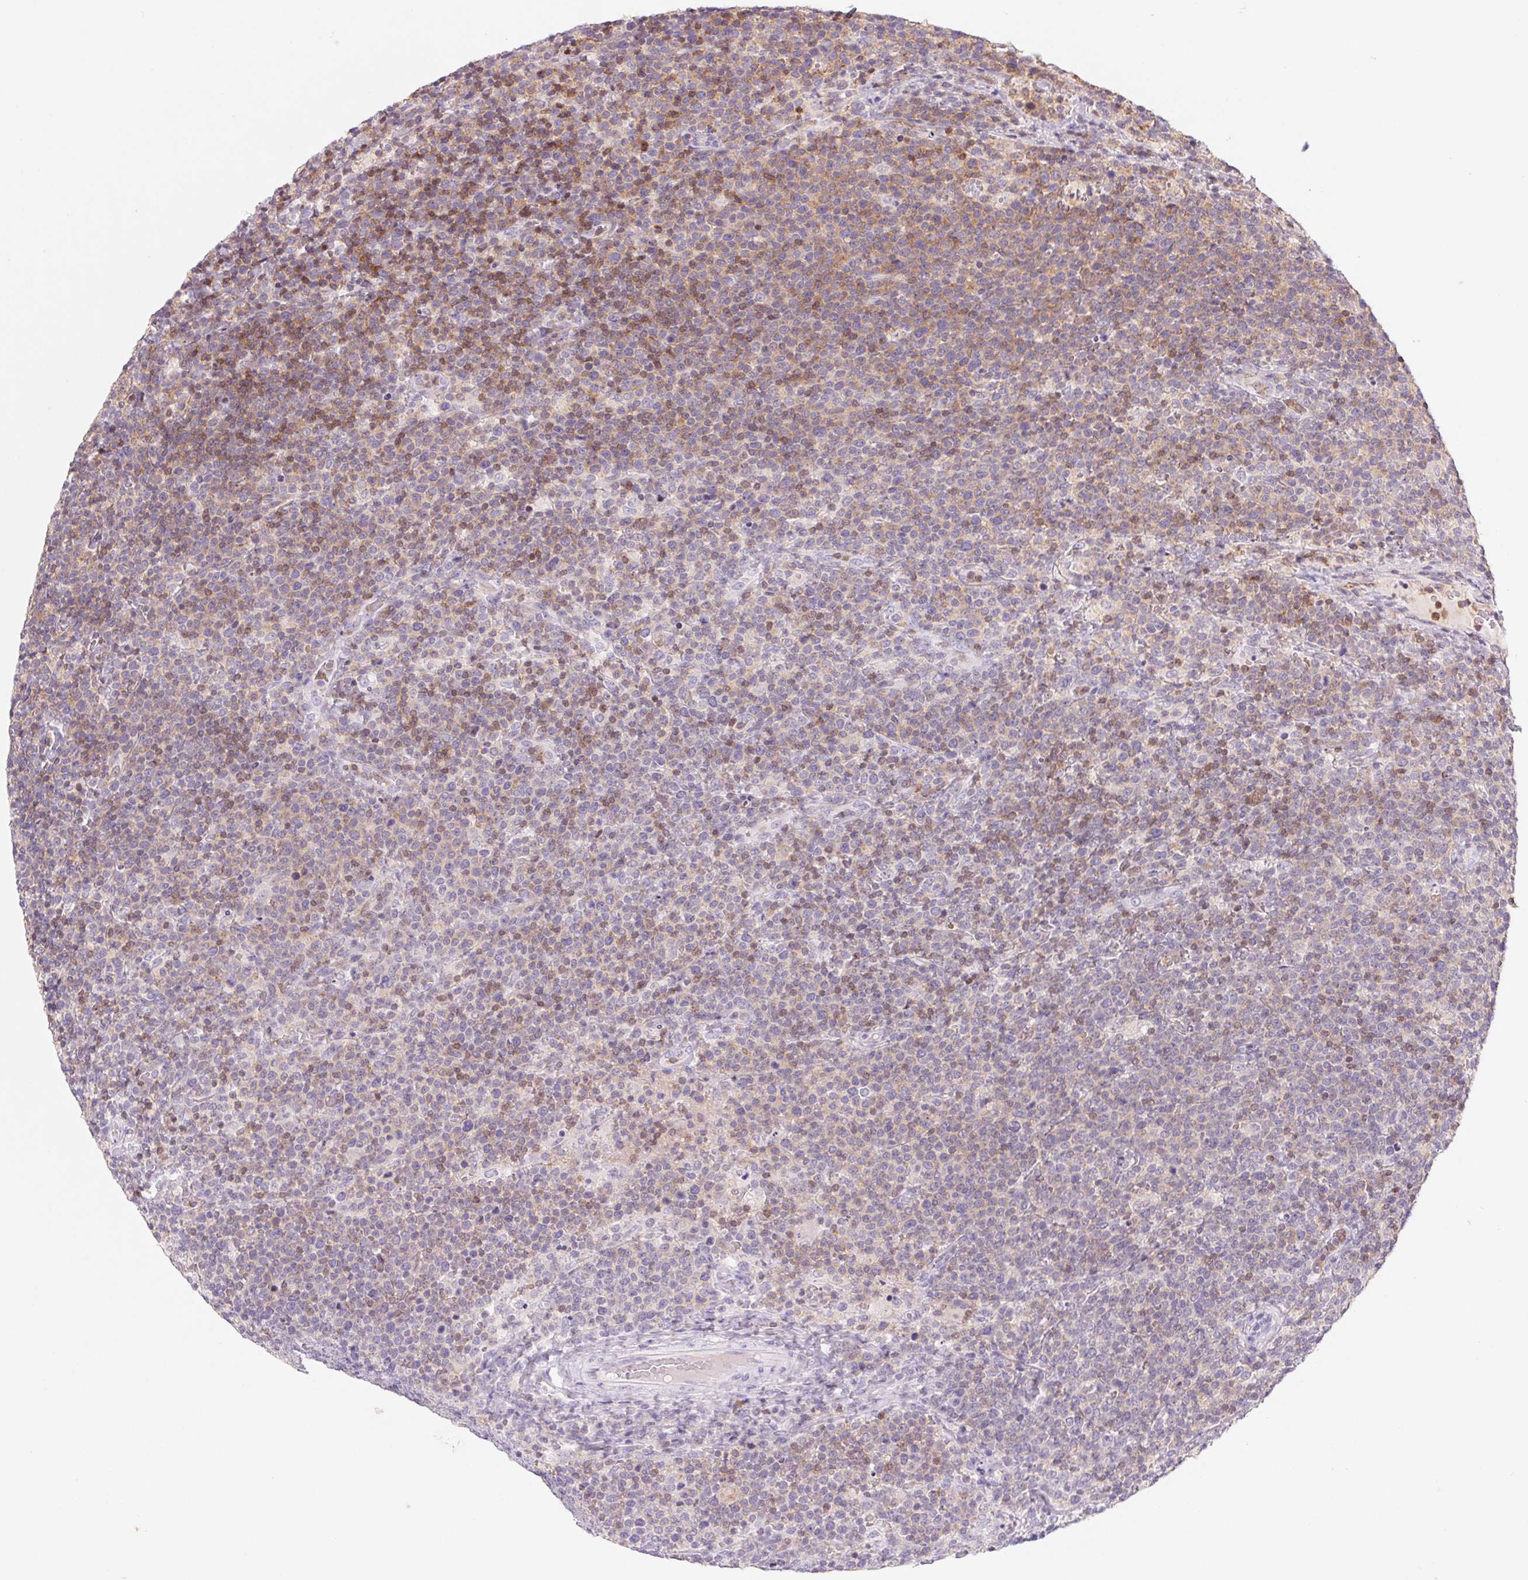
{"staining": {"intensity": "moderate", "quantity": "<25%", "location": "cytoplasmic/membranous"}, "tissue": "lymphoma", "cell_type": "Tumor cells", "image_type": "cancer", "snomed": [{"axis": "morphology", "description": "Malignant lymphoma, non-Hodgkin's type, High grade"}, {"axis": "topography", "description": "Lymph node"}], "caption": "A photomicrograph showing moderate cytoplasmic/membranous positivity in approximately <25% of tumor cells in high-grade malignant lymphoma, non-Hodgkin's type, as visualized by brown immunohistochemical staining.", "gene": "KIF26A", "patient": {"sex": "male", "age": 61}}